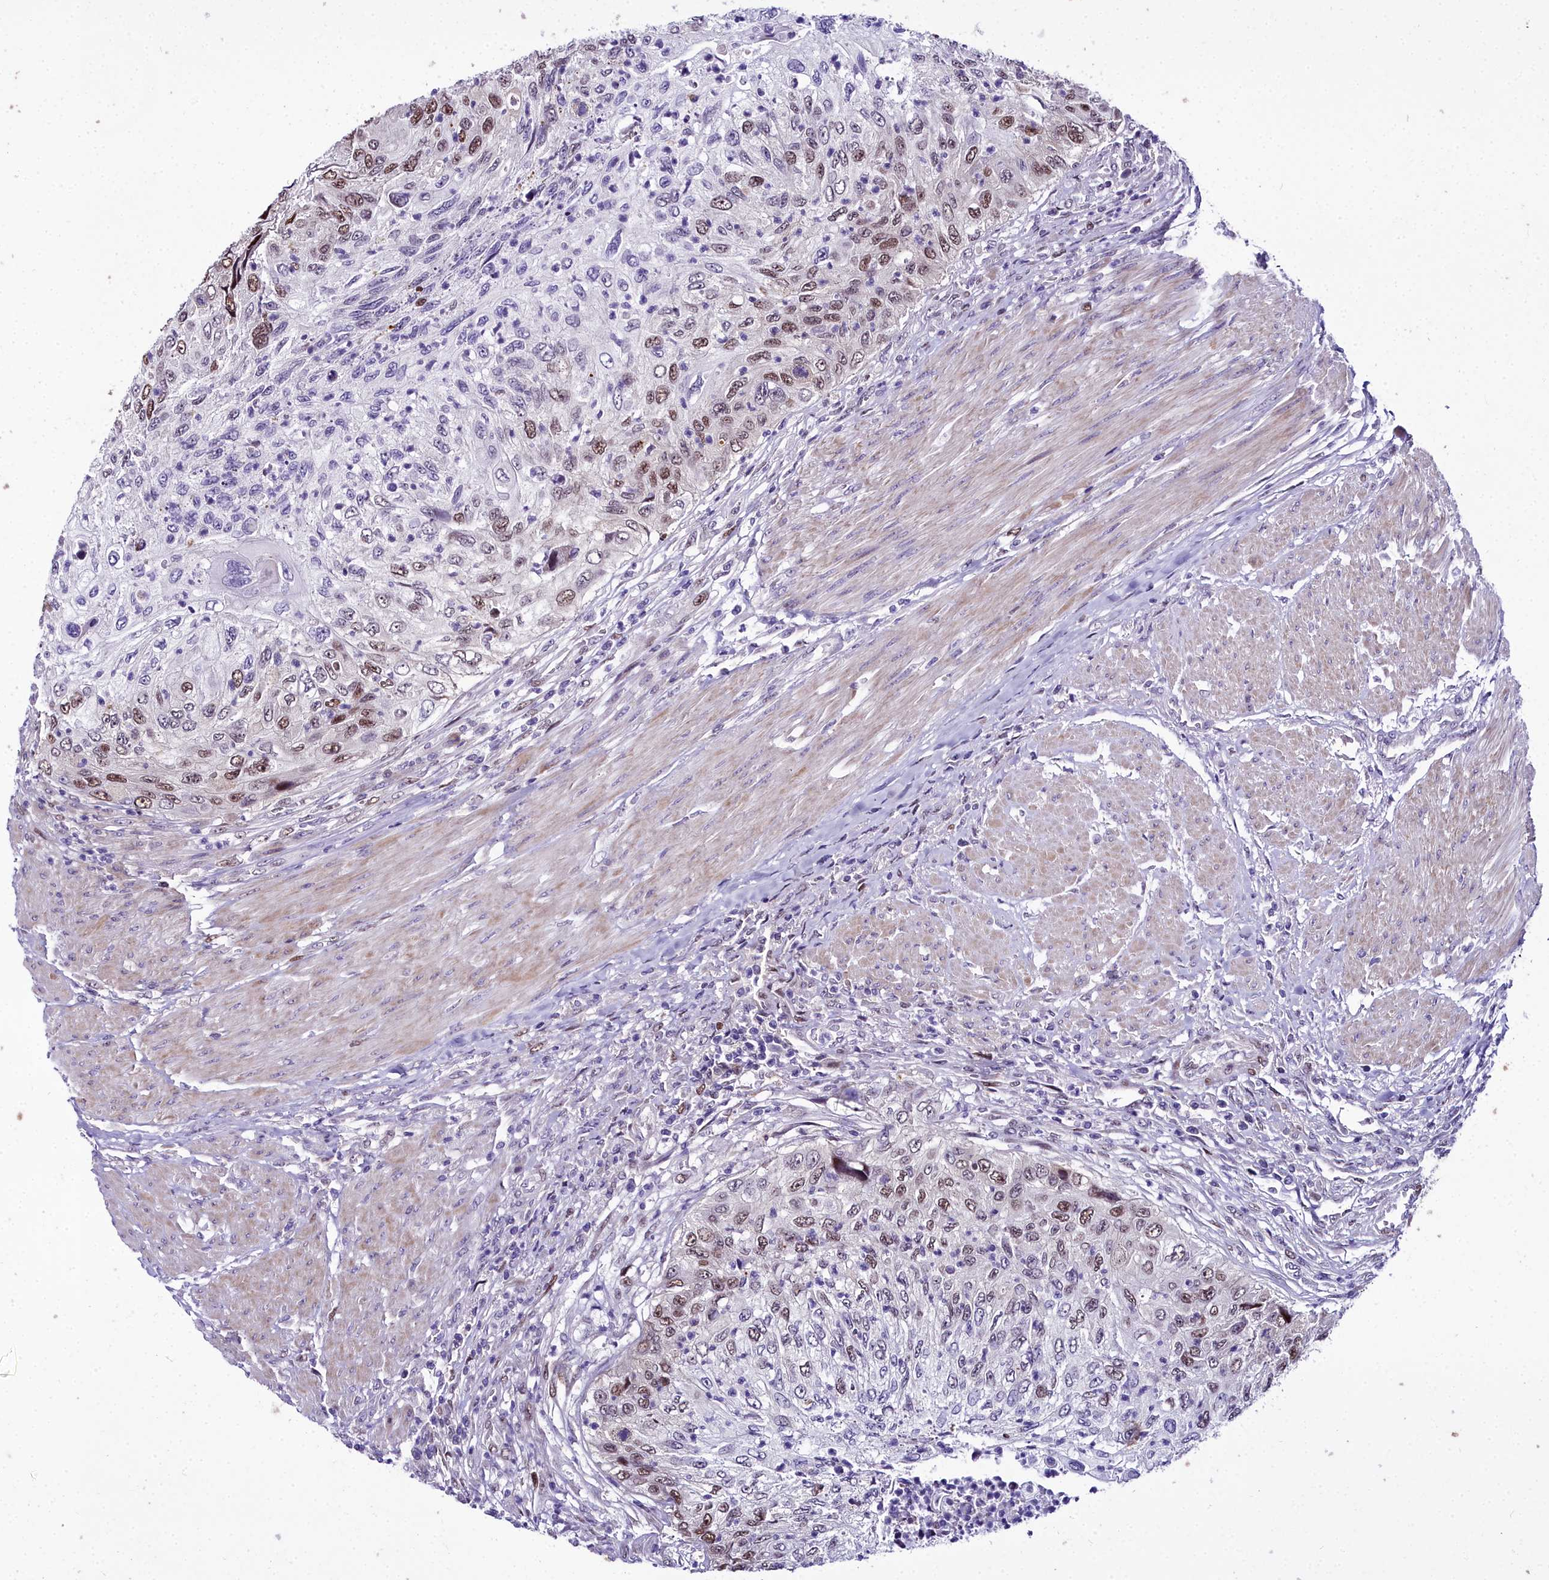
{"staining": {"intensity": "moderate", "quantity": "25%-75%", "location": "nuclear"}, "tissue": "urothelial cancer", "cell_type": "Tumor cells", "image_type": "cancer", "snomed": [{"axis": "morphology", "description": "Urothelial carcinoma, High grade"}, {"axis": "topography", "description": "Urinary bladder"}], "caption": "Protein expression analysis of human urothelial cancer reveals moderate nuclear positivity in about 25%-75% of tumor cells.", "gene": "TRIML2", "patient": {"sex": "female", "age": 60}}